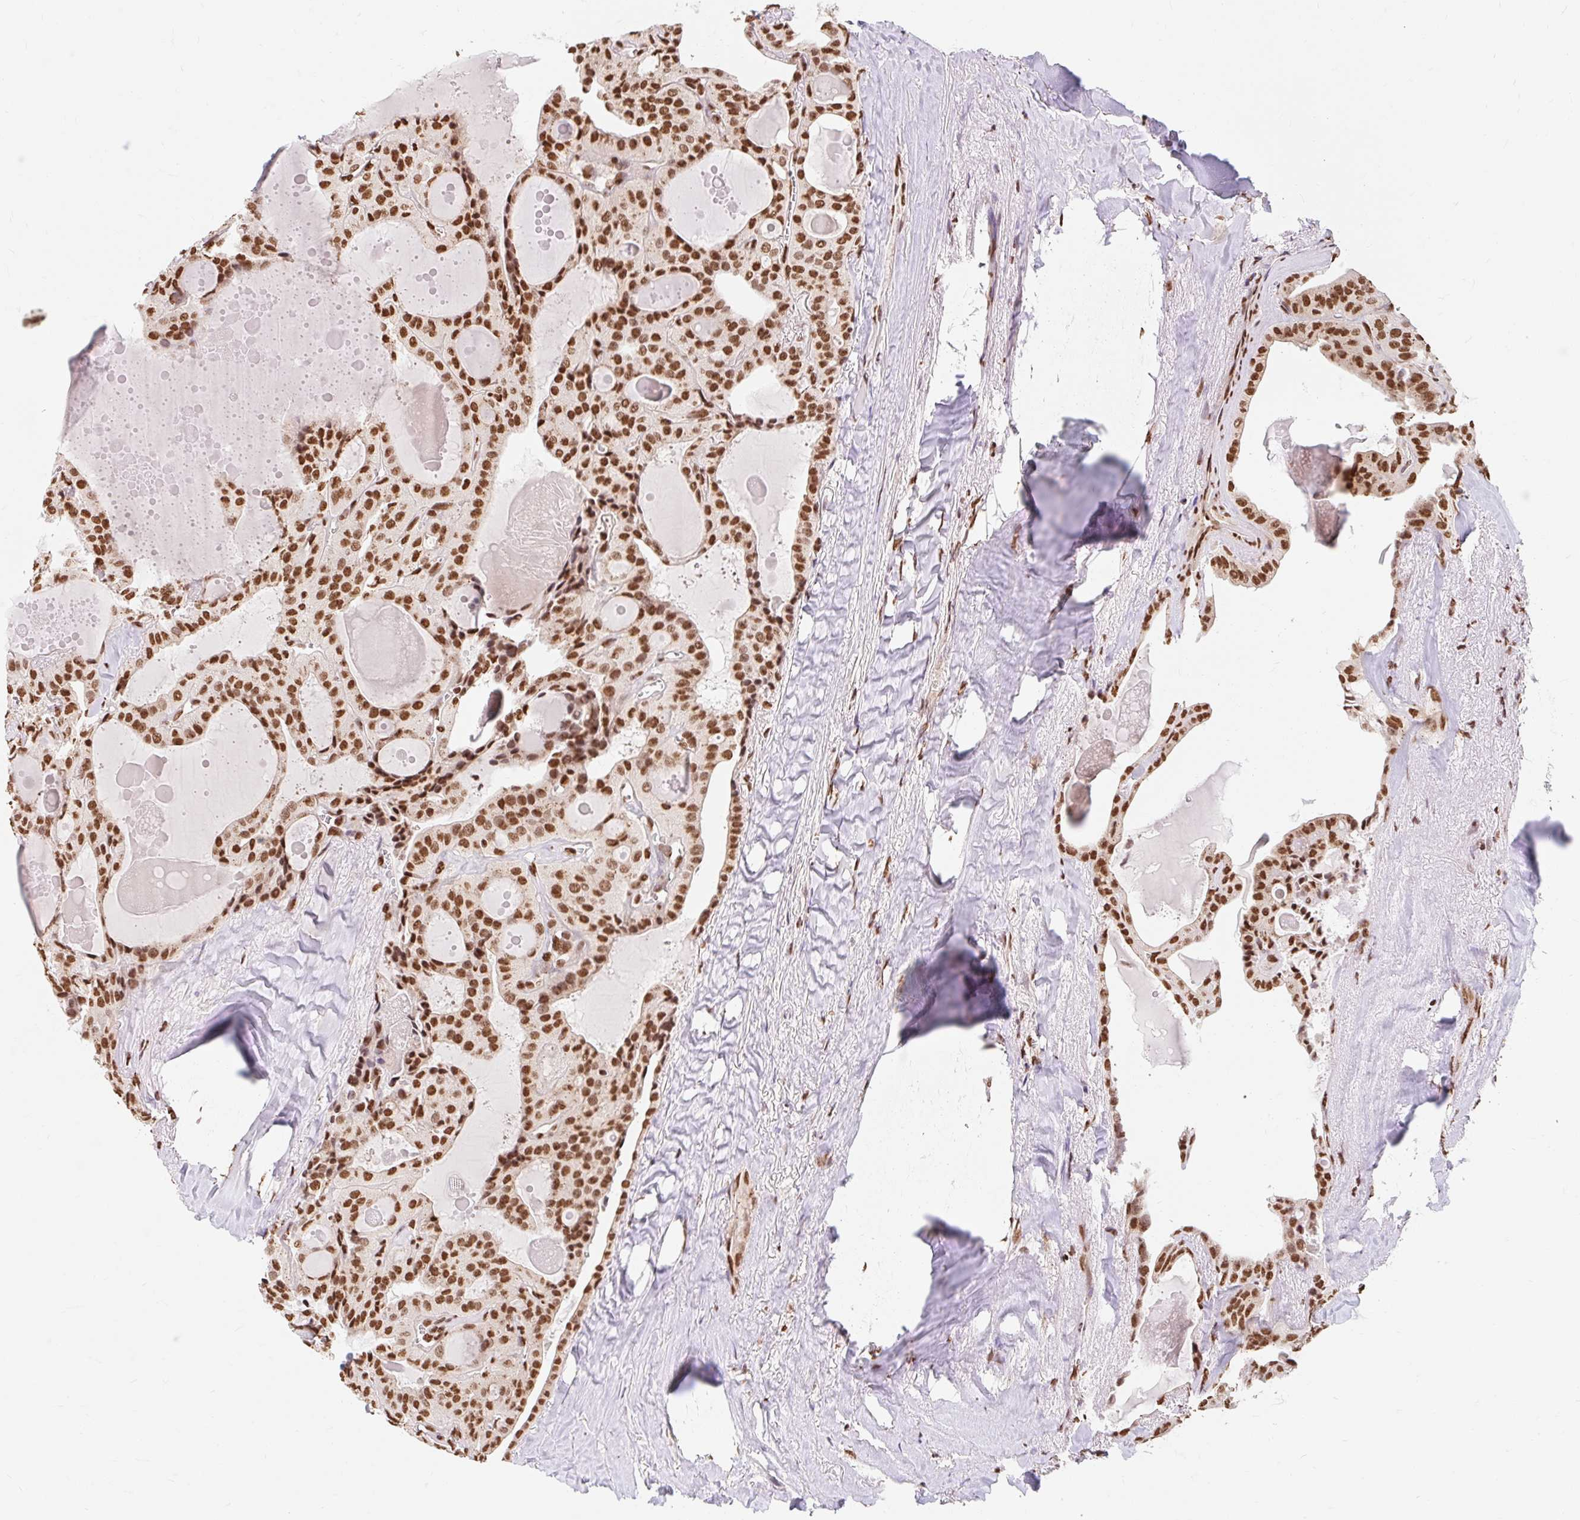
{"staining": {"intensity": "moderate", "quantity": ">75%", "location": "nuclear"}, "tissue": "thyroid cancer", "cell_type": "Tumor cells", "image_type": "cancer", "snomed": [{"axis": "morphology", "description": "Papillary adenocarcinoma, NOS"}, {"axis": "topography", "description": "Thyroid gland"}], "caption": "Papillary adenocarcinoma (thyroid) stained with DAB IHC shows medium levels of moderate nuclear expression in about >75% of tumor cells.", "gene": "BICRA", "patient": {"sex": "male", "age": 52}}